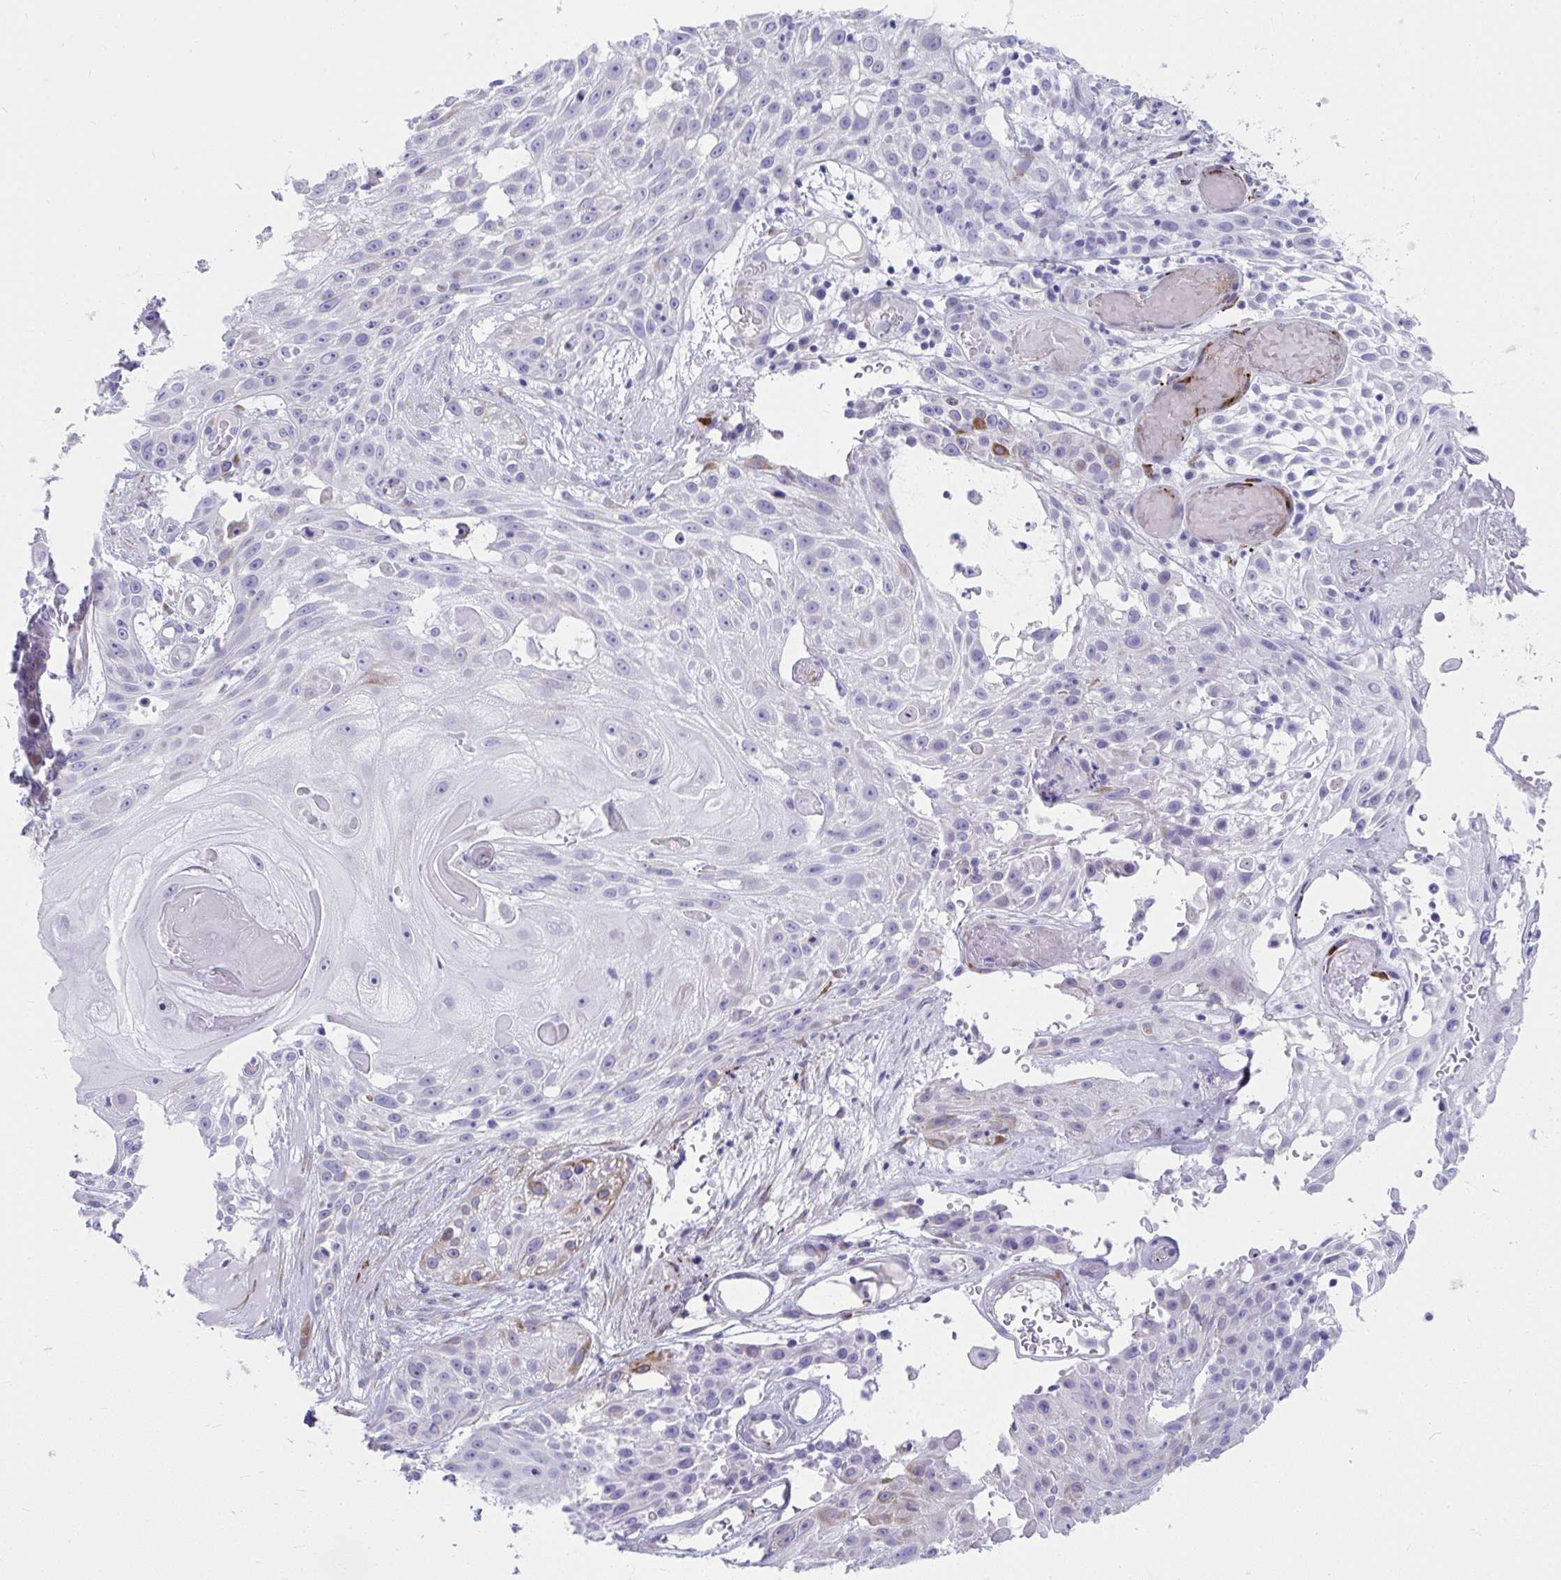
{"staining": {"intensity": "negative", "quantity": "none", "location": "none"}, "tissue": "skin cancer", "cell_type": "Tumor cells", "image_type": "cancer", "snomed": [{"axis": "morphology", "description": "Squamous cell carcinoma, NOS"}, {"axis": "topography", "description": "Skin"}], "caption": "IHC of human skin cancer (squamous cell carcinoma) shows no positivity in tumor cells.", "gene": "GRXCR2", "patient": {"sex": "female", "age": 86}}